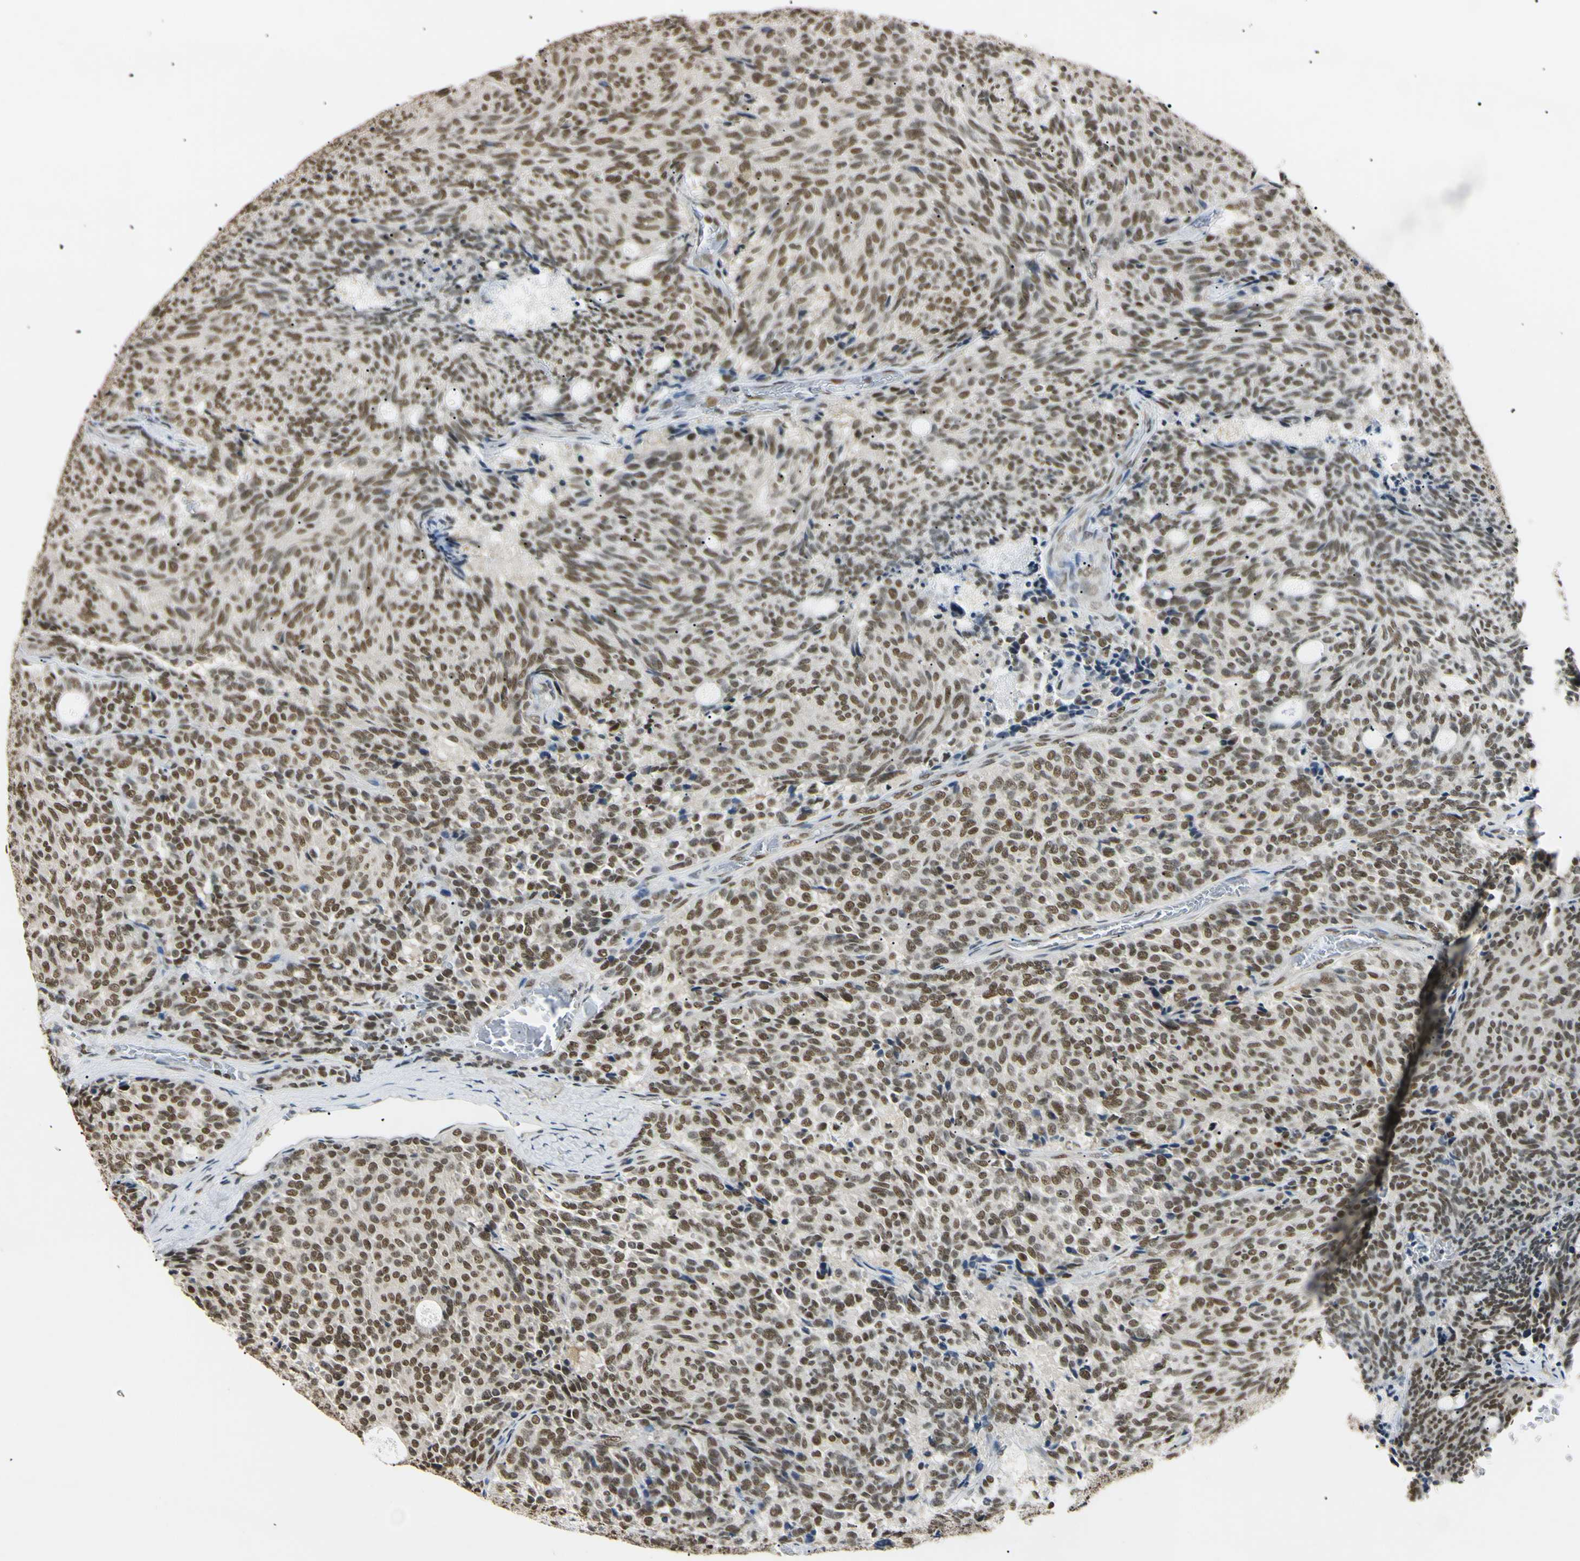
{"staining": {"intensity": "strong", "quantity": ">75%", "location": "nuclear"}, "tissue": "carcinoid", "cell_type": "Tumor cells", "image_type": "cancer", "snomed": [{"axis": "morphology", "description": "Carcinoid, malignant, NOS"}, {"axis": "topography", "description": "Pancreas"}], "caption": "DAB immunohistochemical staining of human carcinoid (malignant) reveals strong nuclear protein expression in about >75% of tumor cells. The staining is performed using DAB (3,3'-diaminobenzidine) brown chromogen to label protein expression. The nuclei are counter-stained blue using hematoxylin.", "gene": "SMARCA5", "patient": {"sex": "female", "age": 54}}